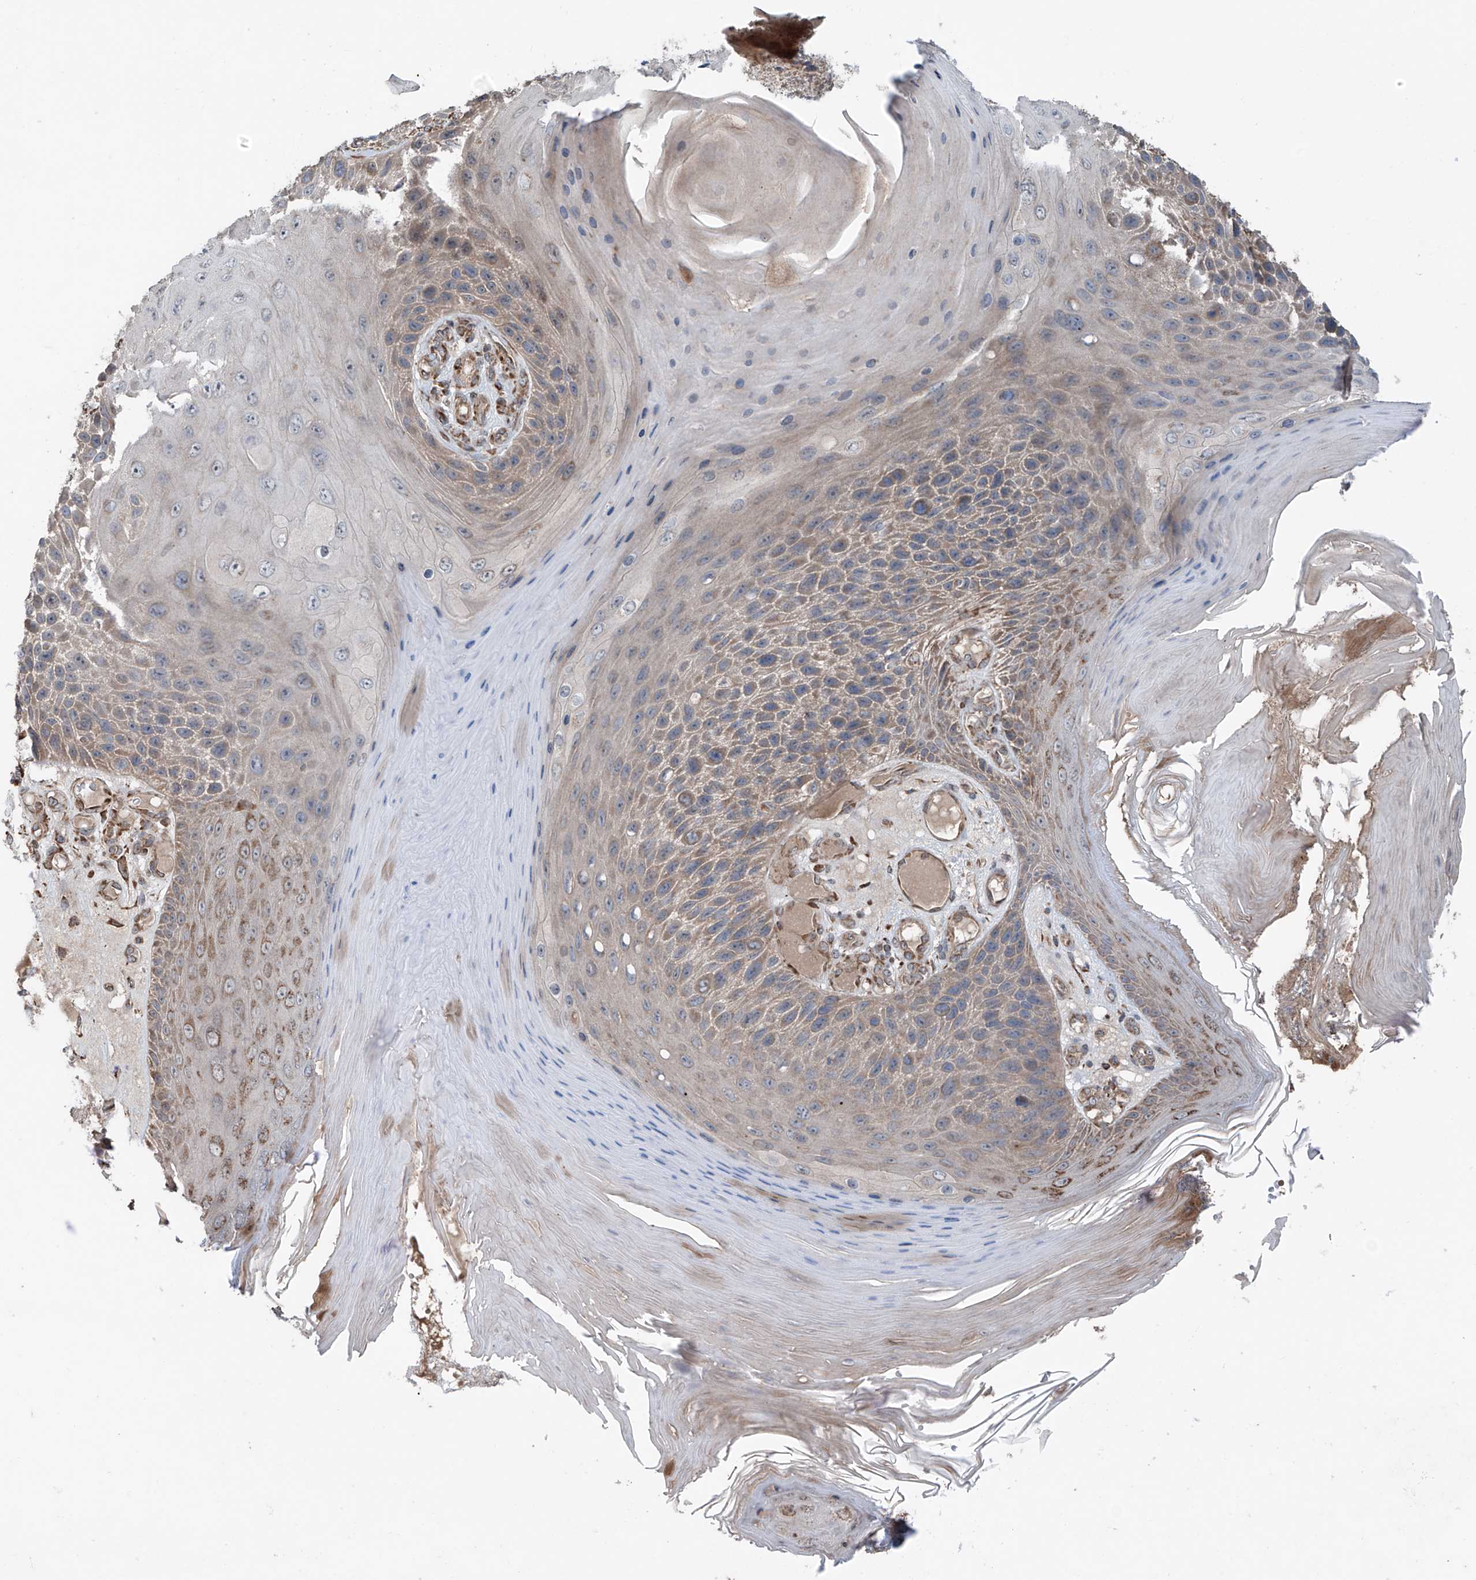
{"staining": {"intensity": "weak", "quantity": "25%-75%", "location": "cytoplasmic/membranous"}, "tissue": "skin cancer", "cell_type": "Tumor cells", "image_type": "cancer", "snomed": [{"axis": "morphology", "description": "Squamous cell carcinoma, NOS"}, {"axis": "topography", "description": "Skin"}], "caption": "Immunohistochemistry (DAB) staining of skin squamous cell carcinoma reveals weak cytoplasmic/membranous protein staining in about 25%-75% of tumor cells.", "gene": "SAMD3", "patient": {"sex": "female", "age": 88}}